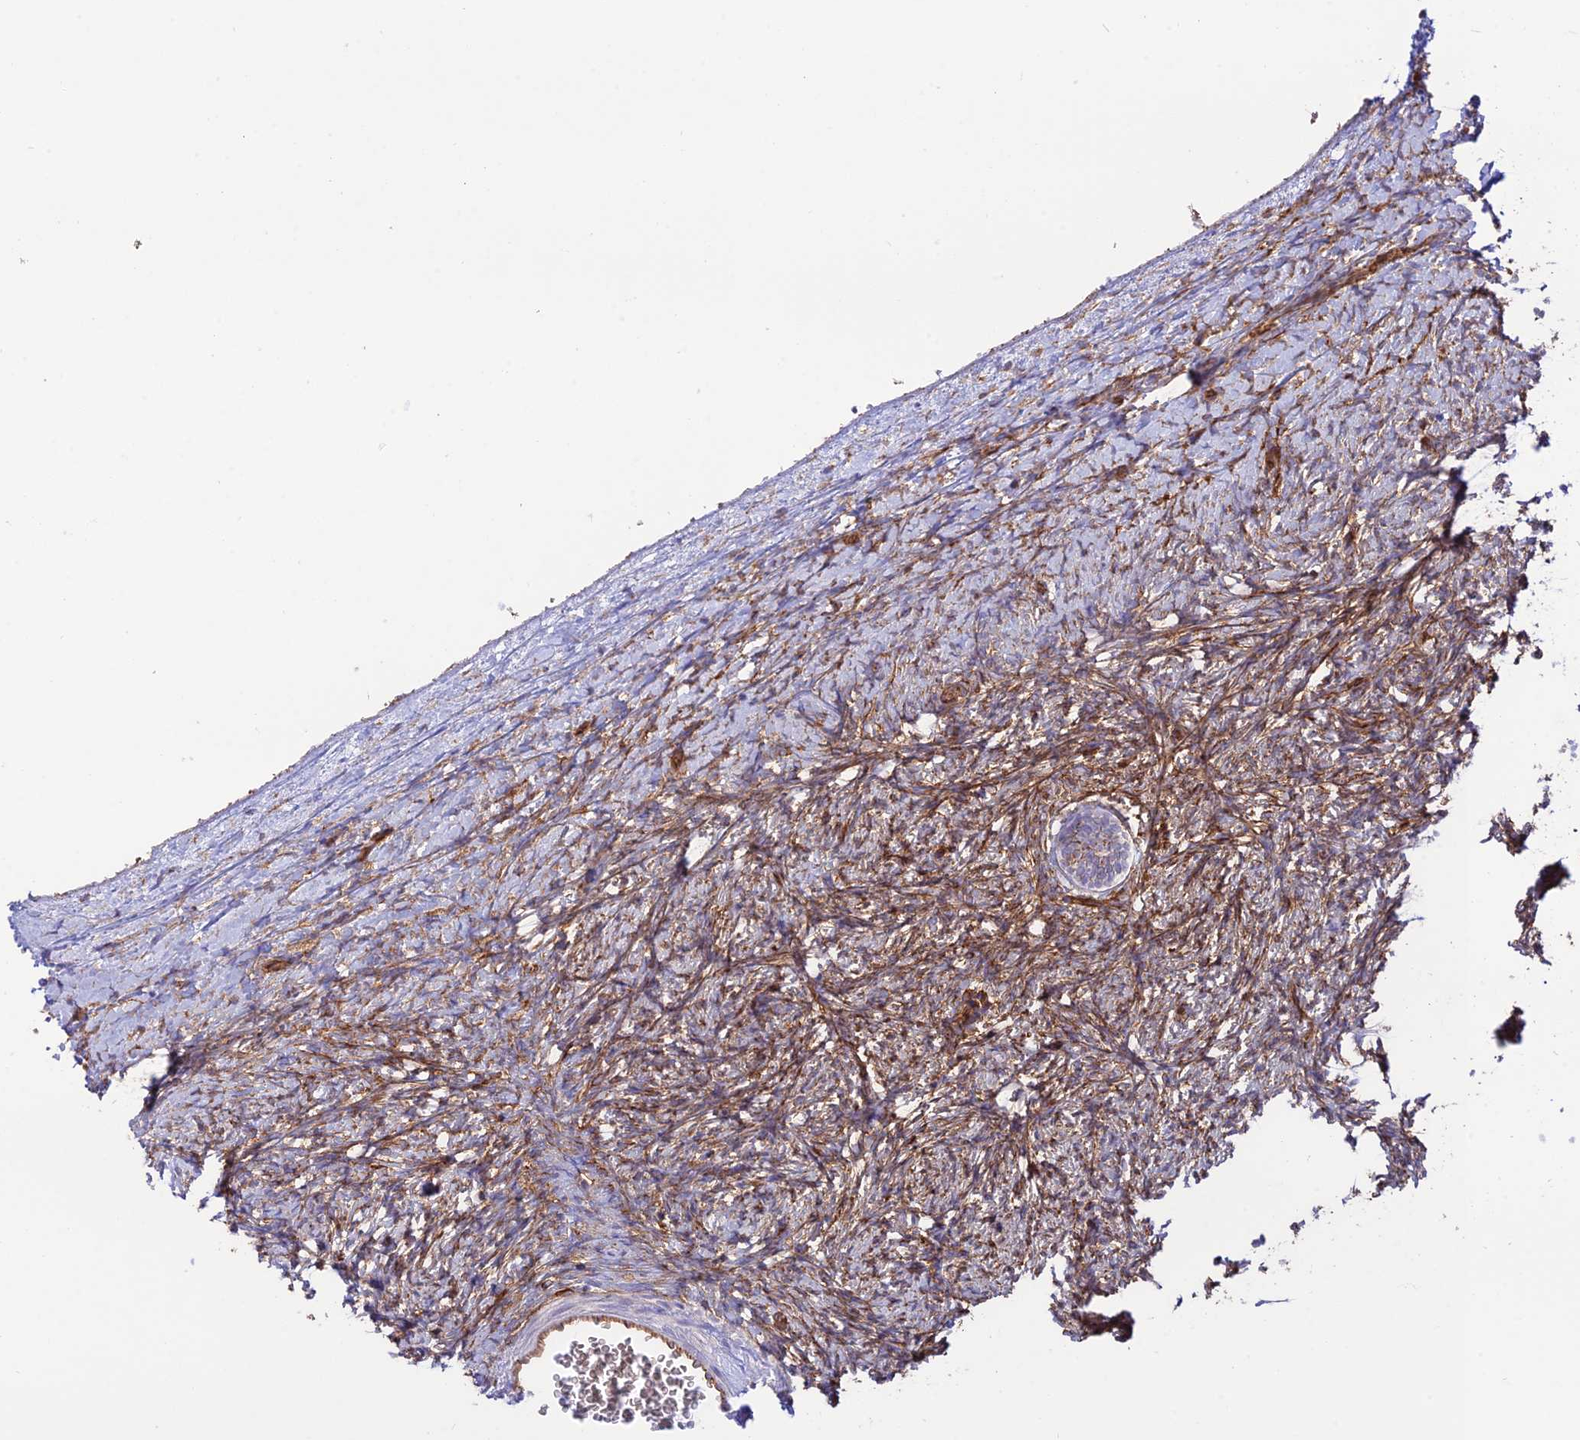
{"staining": {"intensity": "weak", "quantity": ">75%", "location": "cytoplasmic/membranous"}, "tissue": "ovary", "cell_type": "Follicle cells", "image_type": "normal", "snomed": [{"axis": "morphology", "description": "Normal tissue, NOS"}, {"axis": "morphology", "description": "Developmental malformation"}, {"axis": "topography", "description": "Ovary"}], "caption": "DAB (3,3'-diaminobenzidine) immunohistochemical staining of normal human ovary shows weak cytoplasmic/membranous protein staining in approximately >75% of follicle cells. The staining is performed using DAB (3,3'-diaminobenzidine) brown chromogen to label protein expression. The nuclei are counter-stained blue using hematoxylin.", "gene": "YPEL5", "patient": {"sex": "female", "age": 39}}